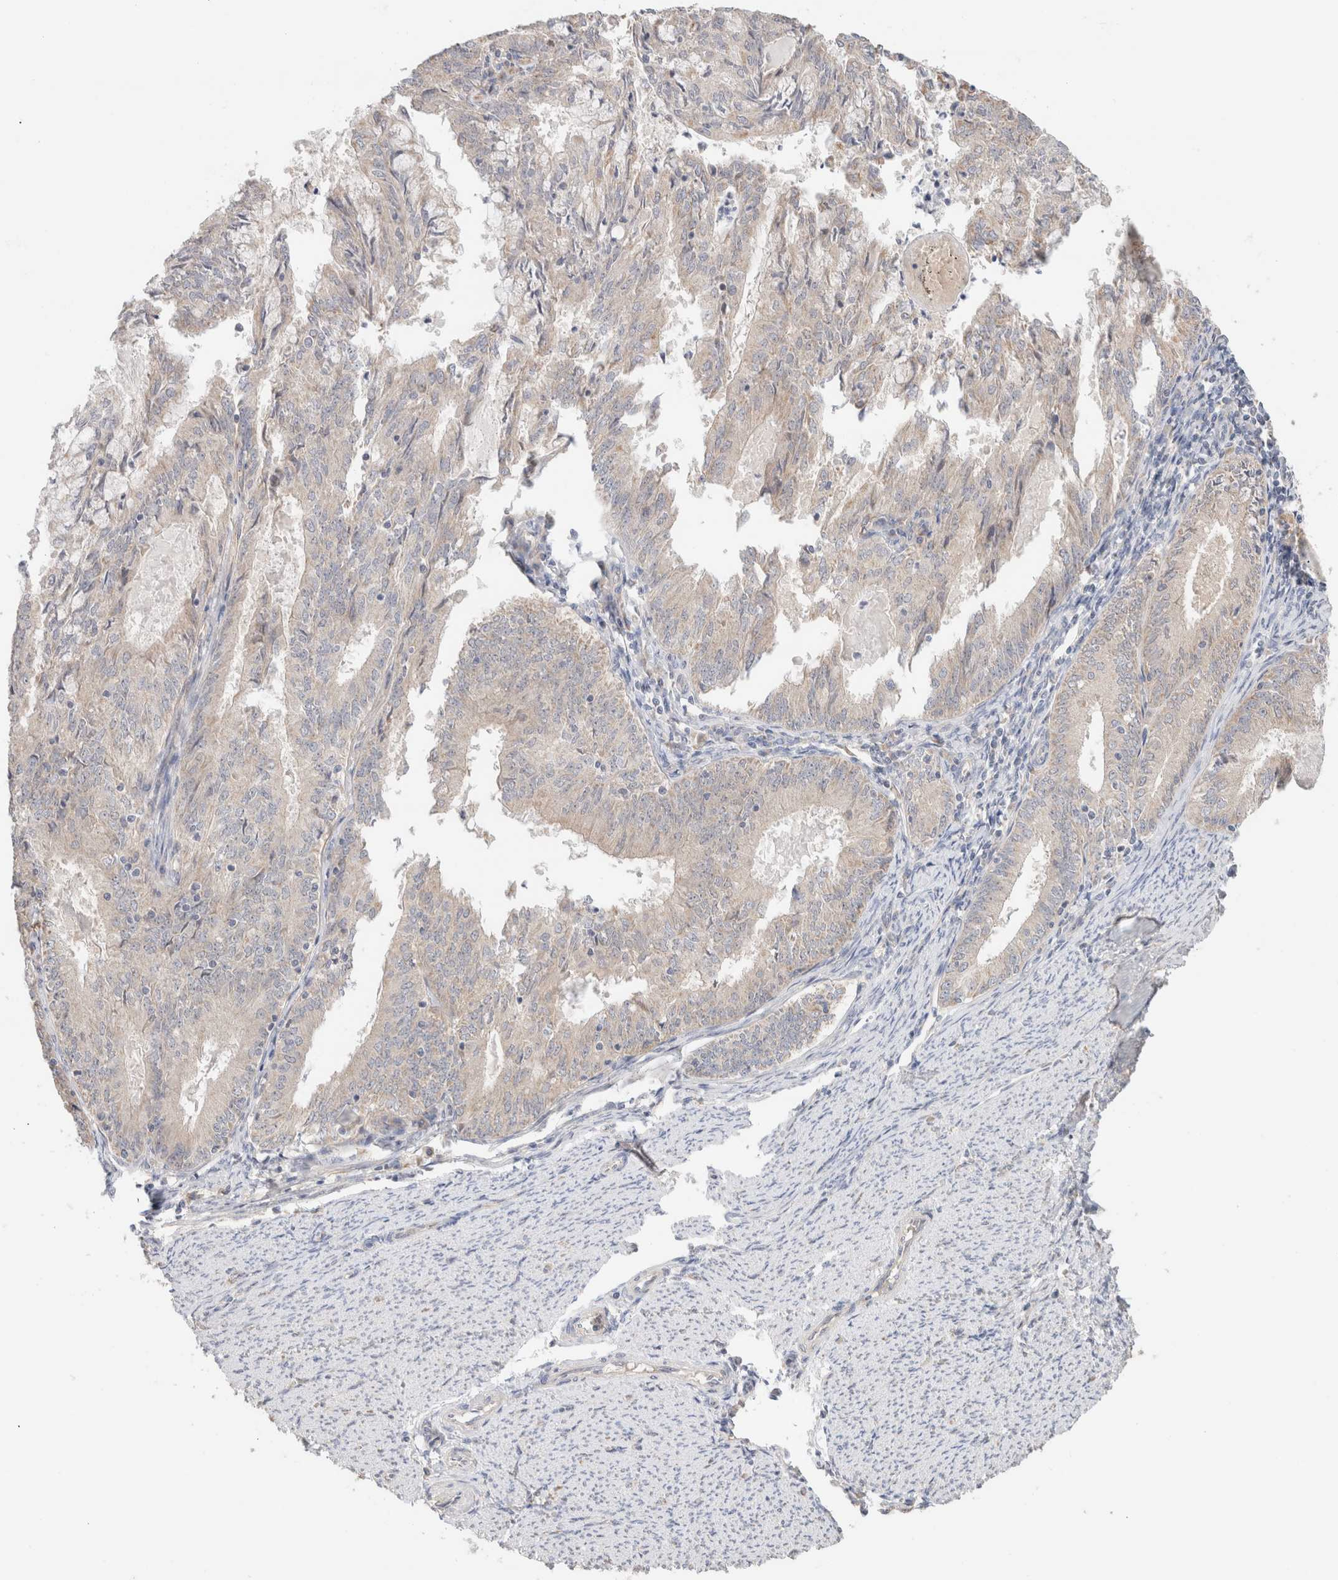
{"staining": {"intensity": "negative", "quantity": "none", "location": "none"}, "tissue": "endometrial cancer", "cell_type": "Tumor cells", "image_type": "cancer", "snomed": [{"axis": "morphology", "description": "Adenocarcinoma, NOS"}, {"axis": "topography", "description": "Endometrium"}], "caption": "Photomicrograph shows no significant protein positivity in tumor cells of endometrial cancer.", "gene": "CA13", "patient": {"sex": "female", "age": 57}}